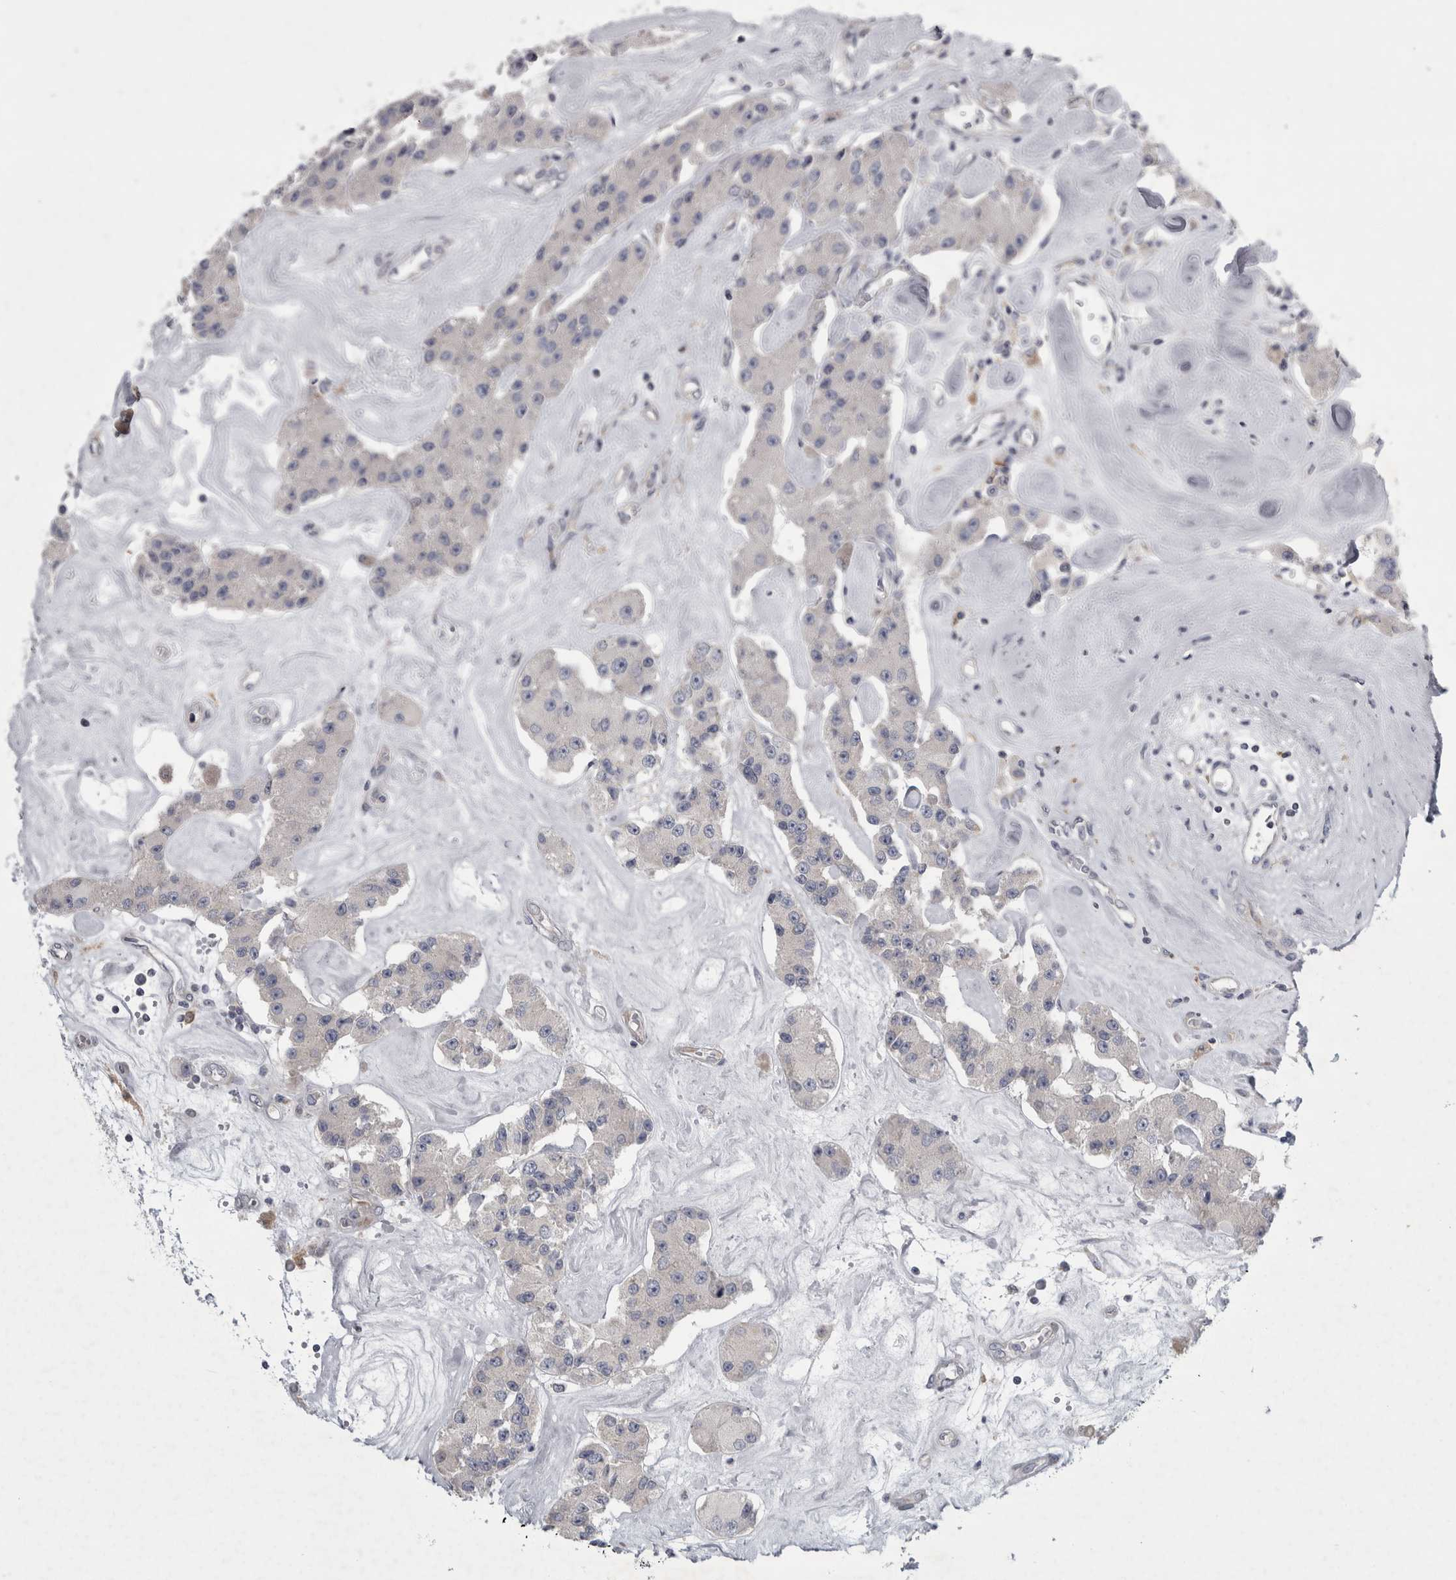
{"staining": {"intensity": "negative", "quantity": "none", "location": "none"}, "tissue": "carcinoid", "cell_type": "Tumor cells", "image_type": "cancer", "snomed": [{"axis": "morphology", "description": "Carcinoid, malignant, NOS"}, {"axis": "topography", "description": "Pancreas"}], "caption": "Tumor cells are negative for brown protein staining in malignant carcinoid.", "gene": "PRRC2C", "patient": {"sex": "male", "age": 41}}